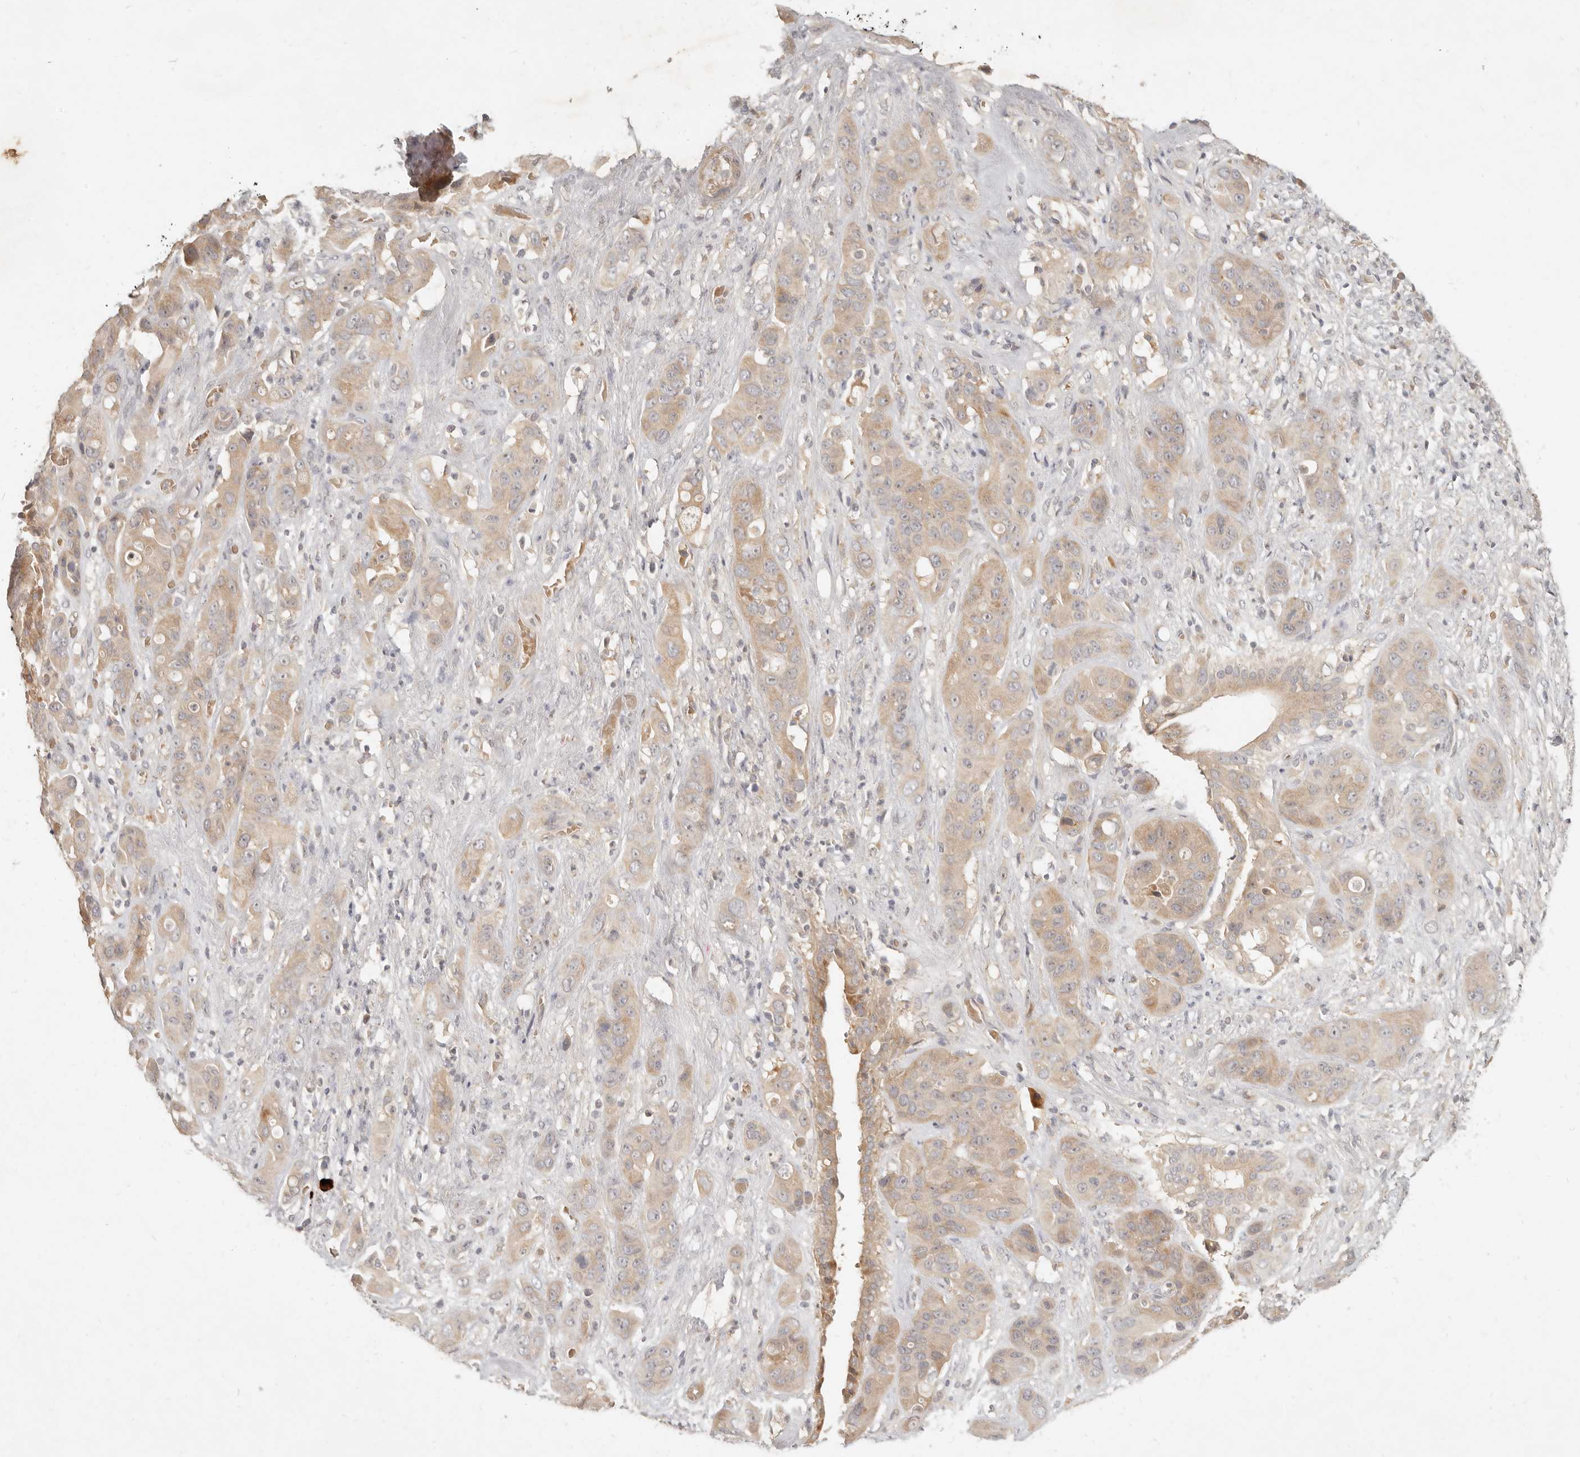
{"staining": {"intensity": "weak", "quantity": ">75%", "location": "cytoplasmic/membranous"}, "tissue": "liver cancer", "cell_type": "Tumor cells", "image_type": "cancer", "snomed": [{"axis": "morphology", "description": "Cholangiocarcinoma"}, {"axis": "topography", "description": "Liver"}], "caption": "Immunohistochemical staining of human liver cholangiocarcinoma exhibits low levels of weak cytoplasmic/membranous protein staining in about >75% of tumor cells. (brown staining indicates protein expression, while blue staining denotes nuclei).", "gene": "UBXN11", "patient": {"sex": "female", "age": 52}}